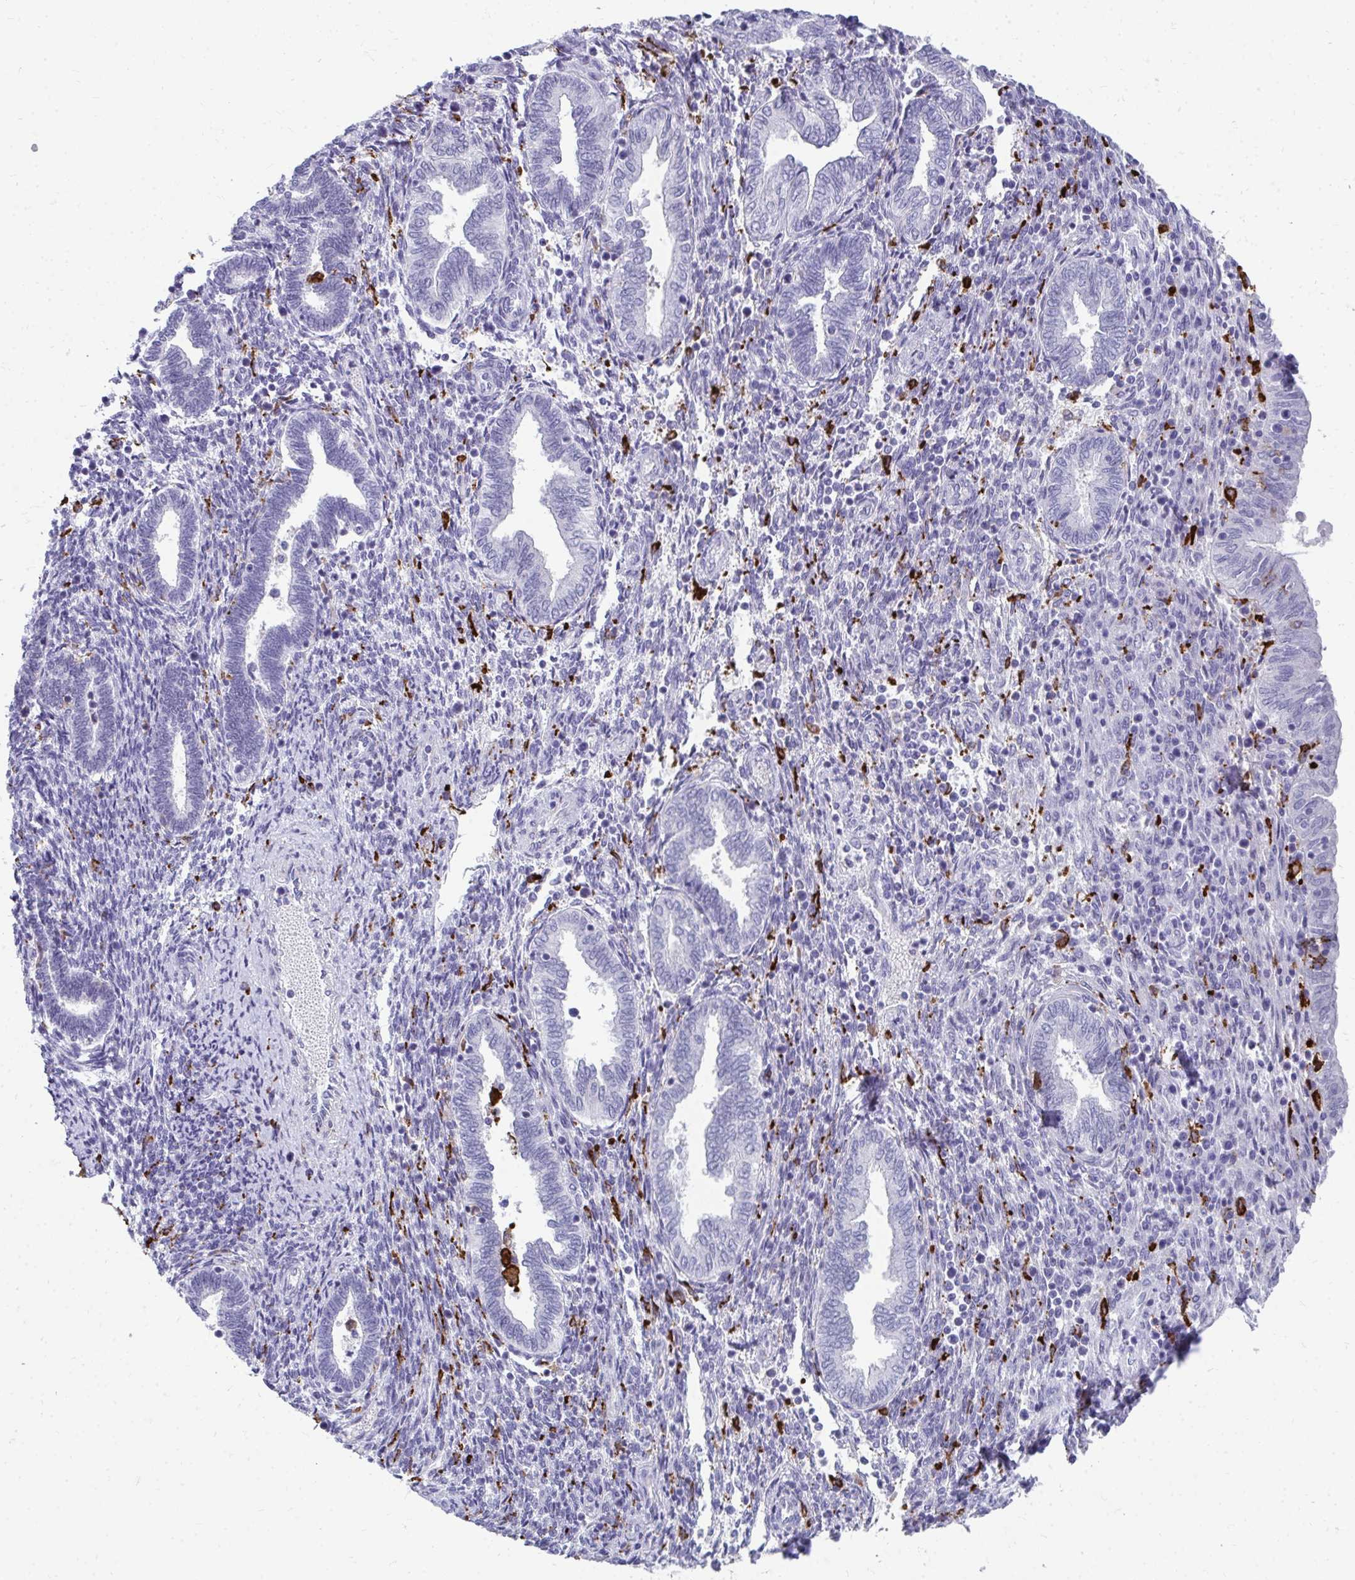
{"staining": {"intensity": "negative", "quantity": "none", "location": "none"}, "tissue": "endometrium", "cell_type": "Cells in endometrial stroma", "image_type": "normal", "snomed": [{"axis": "morphology", "description": "Normal tissue, NOS"}, {"axis": "topography", "description": "Endometrium"}], "caption": "A micrograph of human endometrium is negative for staining in cells in endometrial stroma. (DAB immunohistochemistry, high magnification).", "gene": "CD163", "patient": {"sex": "female", "age": 42}}